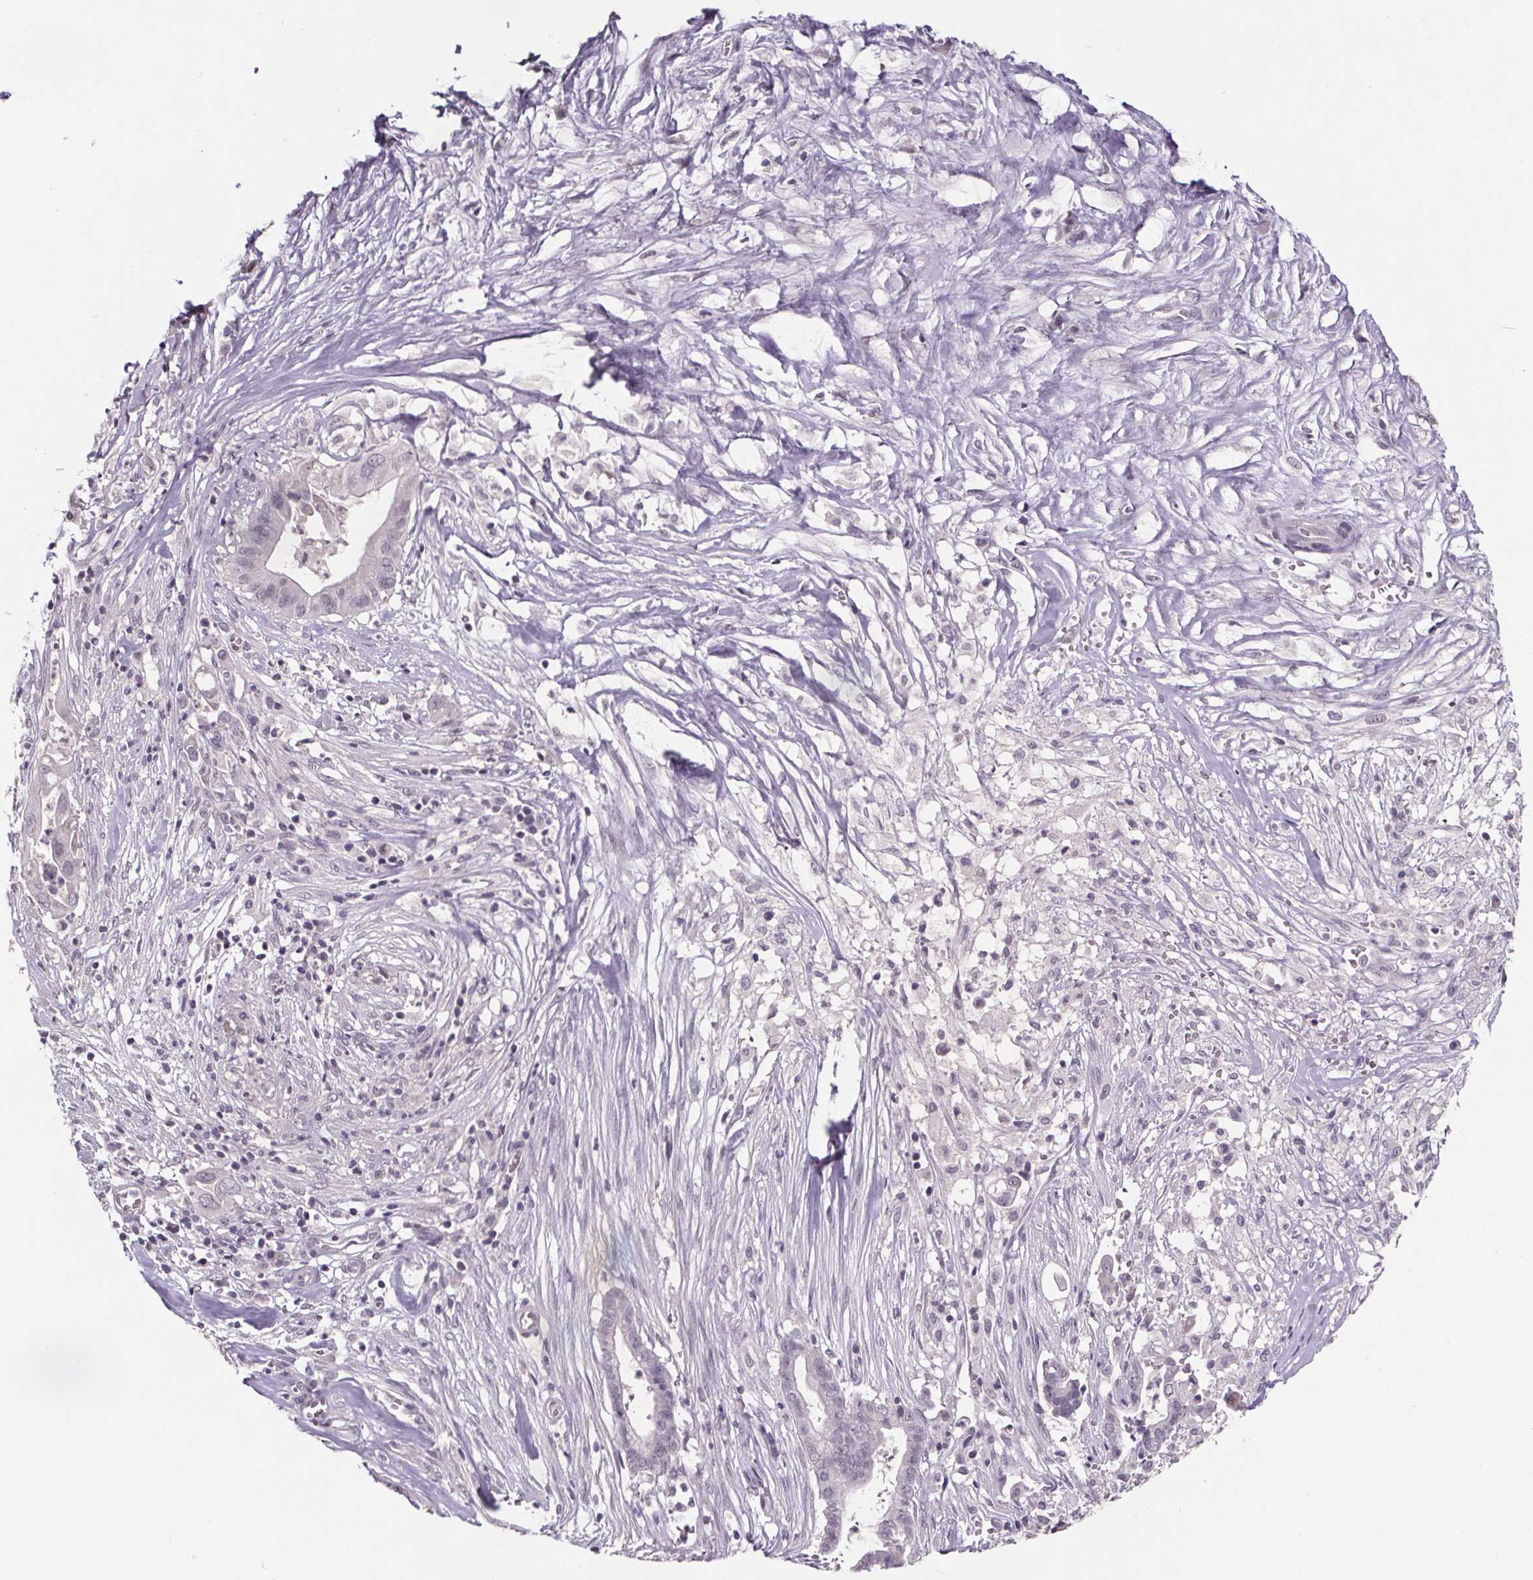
{"staining": {"intensity": "negative", "quantity": "none", "location": "none"}, "tissue": "pancreatic cancer", "cell_type": "Tumor cells", "image_type": "cancer", "snomed": [{"axis": "morphology", "description": "Adenocarcinoma, NOS"}, {"axis": "topography", "description": "Pancreas"}], "caption": "Immunohistochemical staining of human adenocarcinoma (pancreatic) reveals no significant staining in tumor cells.", "gene": "NKX6-1", "patient": {"sex": "male", "age": 61}}